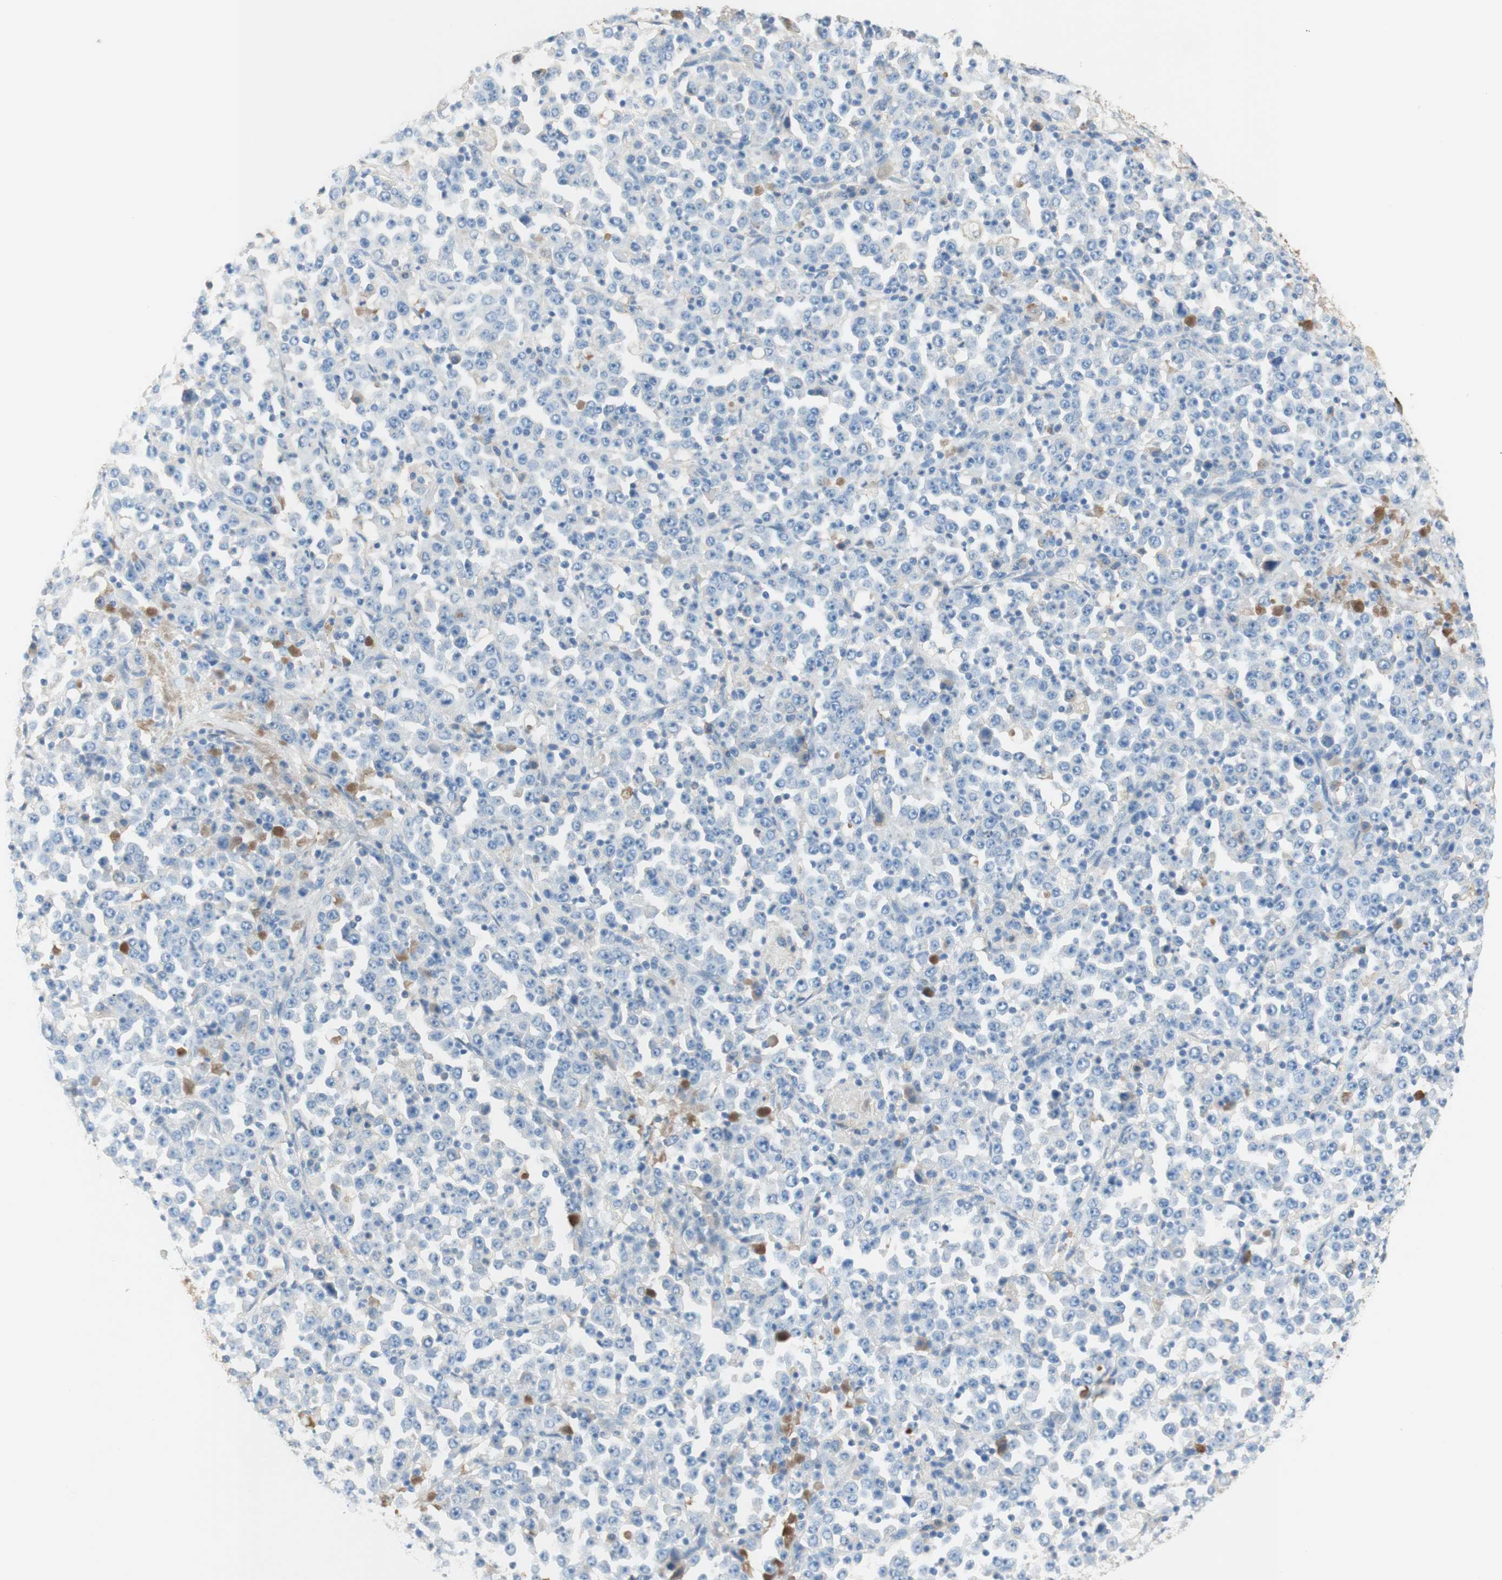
{"staining": {"intensity": "negative", "quantity": "none", "location": "none"}, "tissue": "stomach cancer", "cell_type": "Tumor cells", "image_type": "cancer", "snomed": [{"axis": "morphology", "description": "Normal tissue, NOS"}, {"axis": "morphology", "description": "Adenocarcinoma, NOS"}, {"axis": "topography", "description": "Stomach, upper"}, {"axis": "topography", "description": "Stomach"}], "caption": "This is an IHC photomicrograph of human stomach cancer (adenocarcinoma). There is no staining in tumor cells.", "gene": "KNG1", "patient": {"sex": "male", "age": 59}}